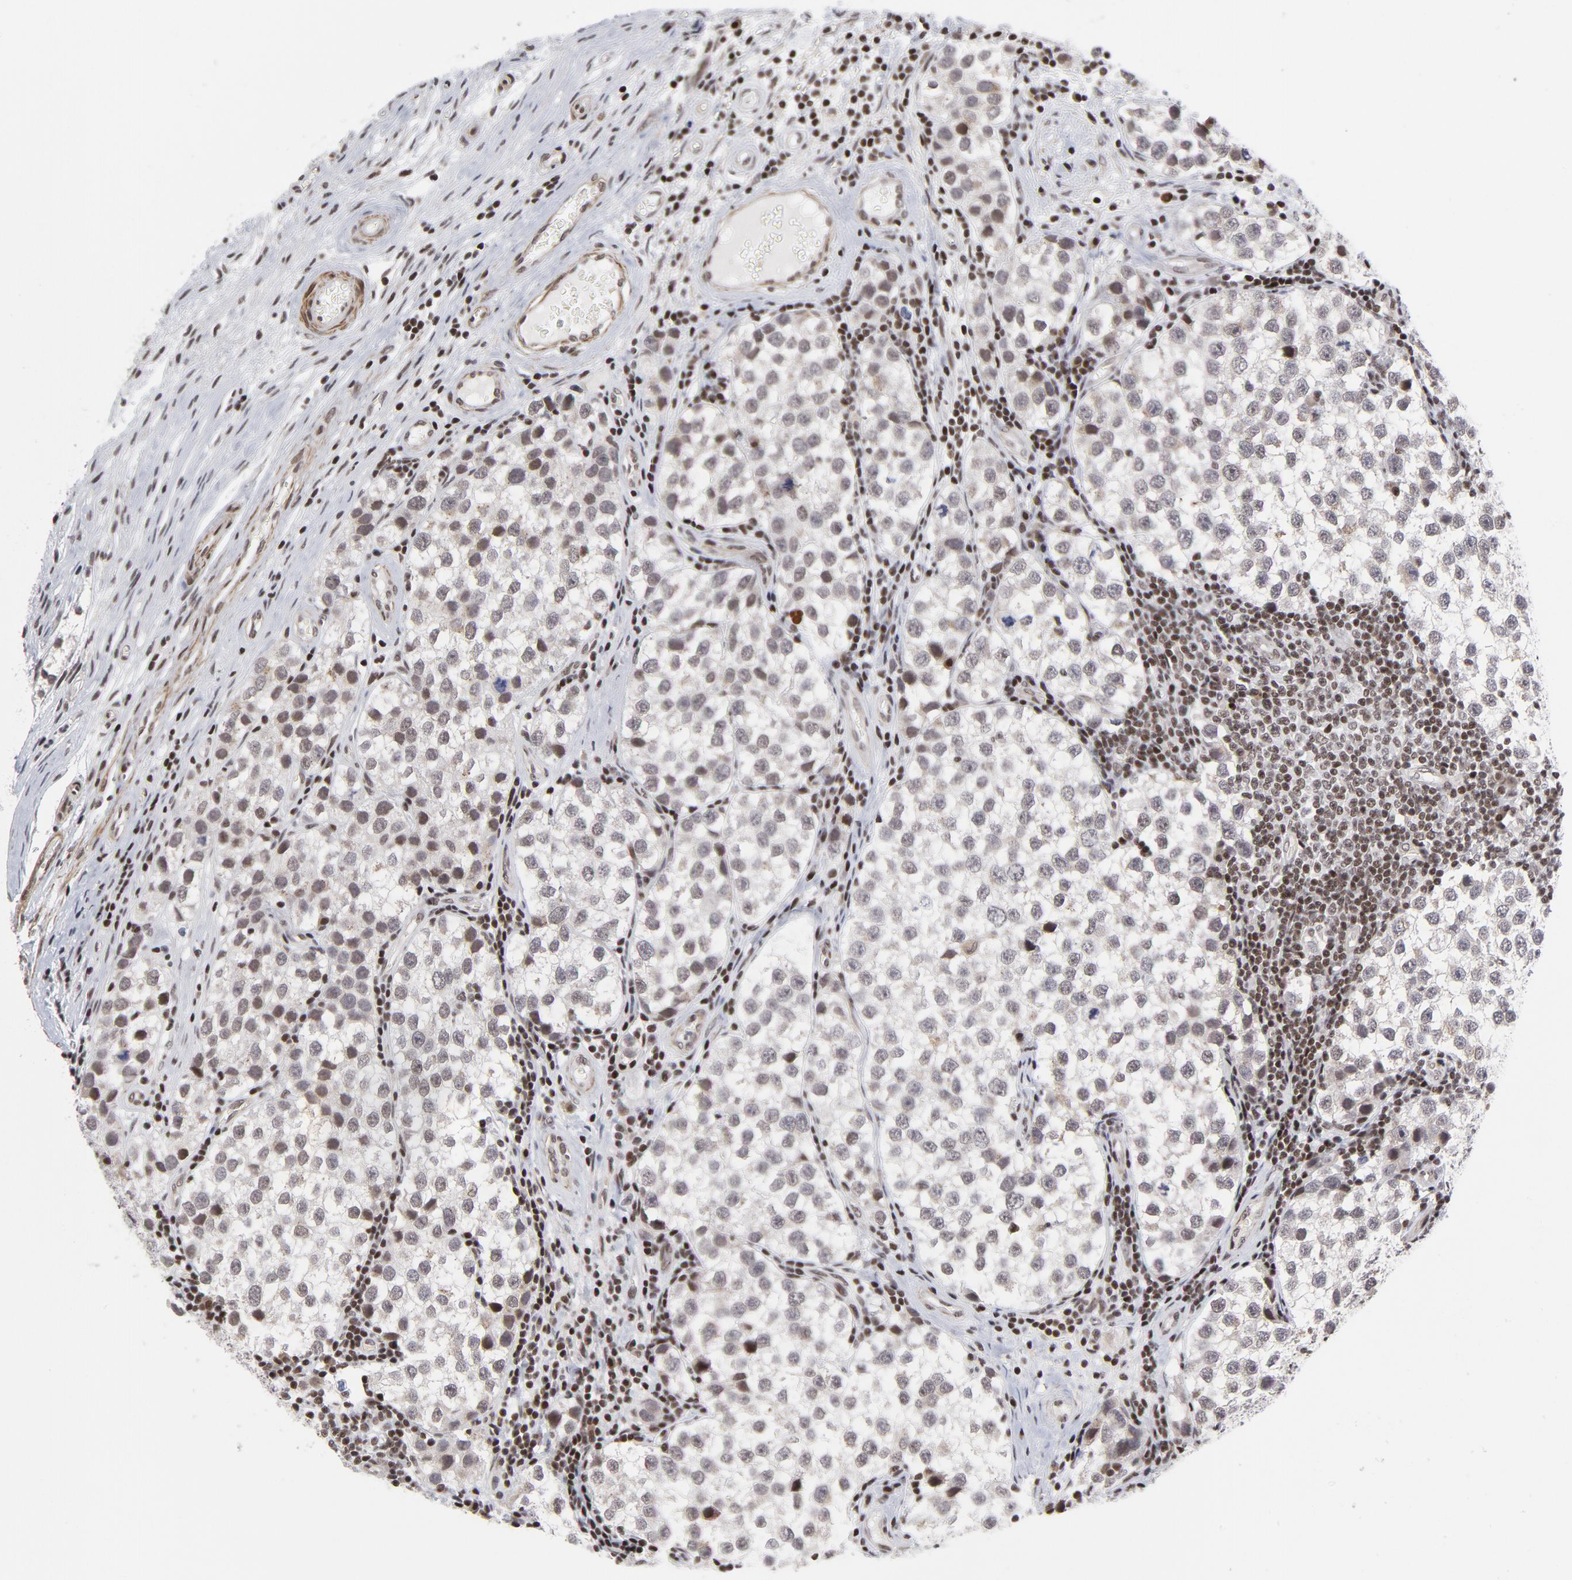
{"staining": {"intensity": "strong", "quantity": ">75%", "location": "nuclear"}, "tissue": "testis cancer", "cell_type": "Tumor cells", "image_type": "cancer", "snomed": [{"axis": "morphology", "description": "Seminoma, NOS"}, {"axis": "topography", "description": "Testis"}], "caption": "Strong nuclear protein positivity is seen in approximately >75% of tumor cells in testis cancer (seminoma).", "gene": "CTCF", "patient": {"sex": "male", "age": 39}}